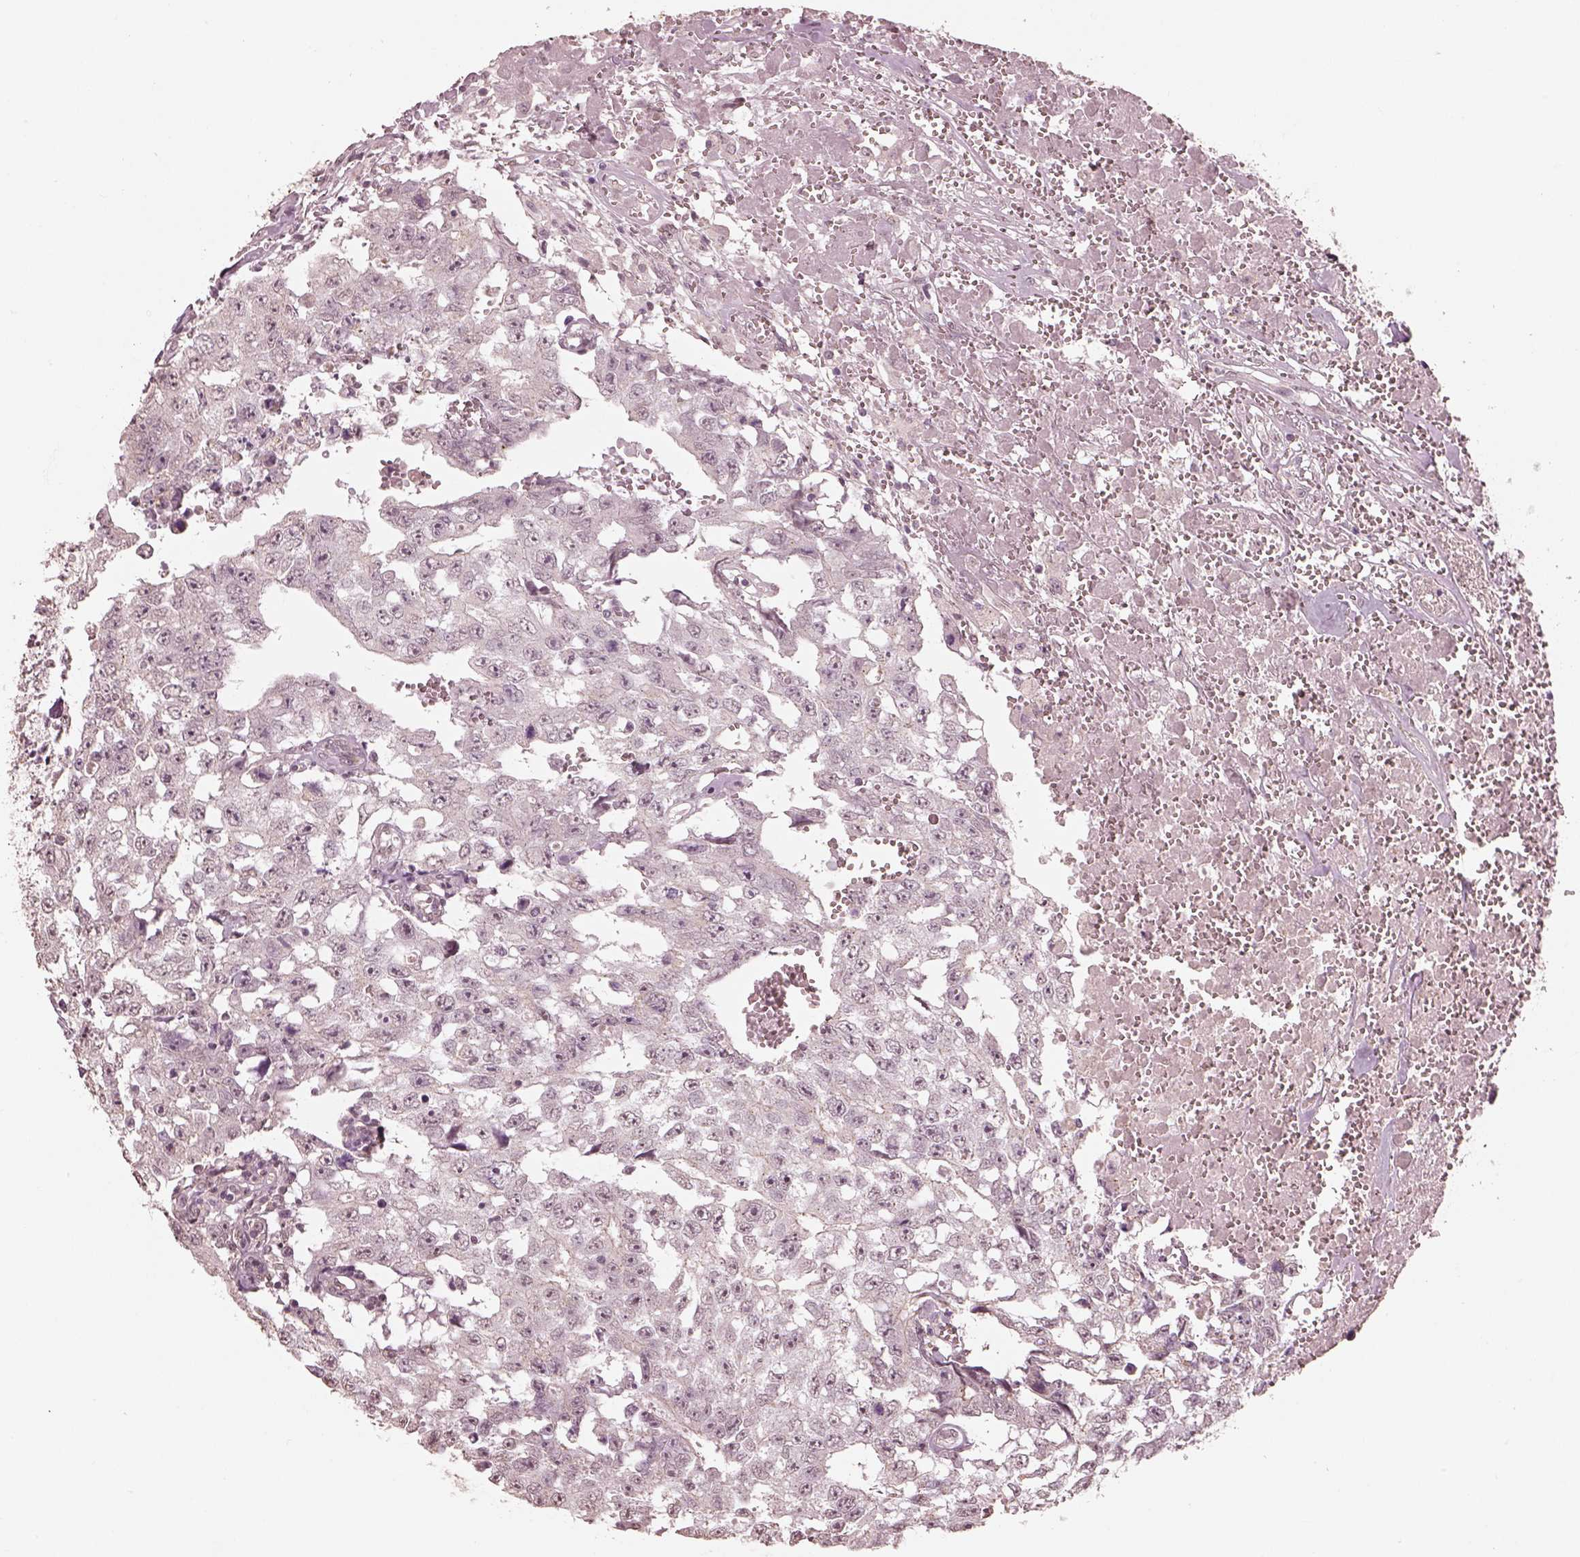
{"staining": {"intensity": "negative", "quantity": "none", "location": "none"}, "tissue": "testis cancer", "cell_type": "Tumor cells", "image_type": "cancer", "snomed": [{"axis": "morphology", "description": "Carcinoma, Embryonal, NOS"}, {"axis": "topography", "description": "Testis"}], "caption": "Immunohistochemistry (IHC) image of testis cancer stained for a protein (brown), which demonstrates no positivity in tumor cells. Nuclei are stained in blue.", "gene": "SLC7A4", "patient": {"sex": "male", "age": 36}}